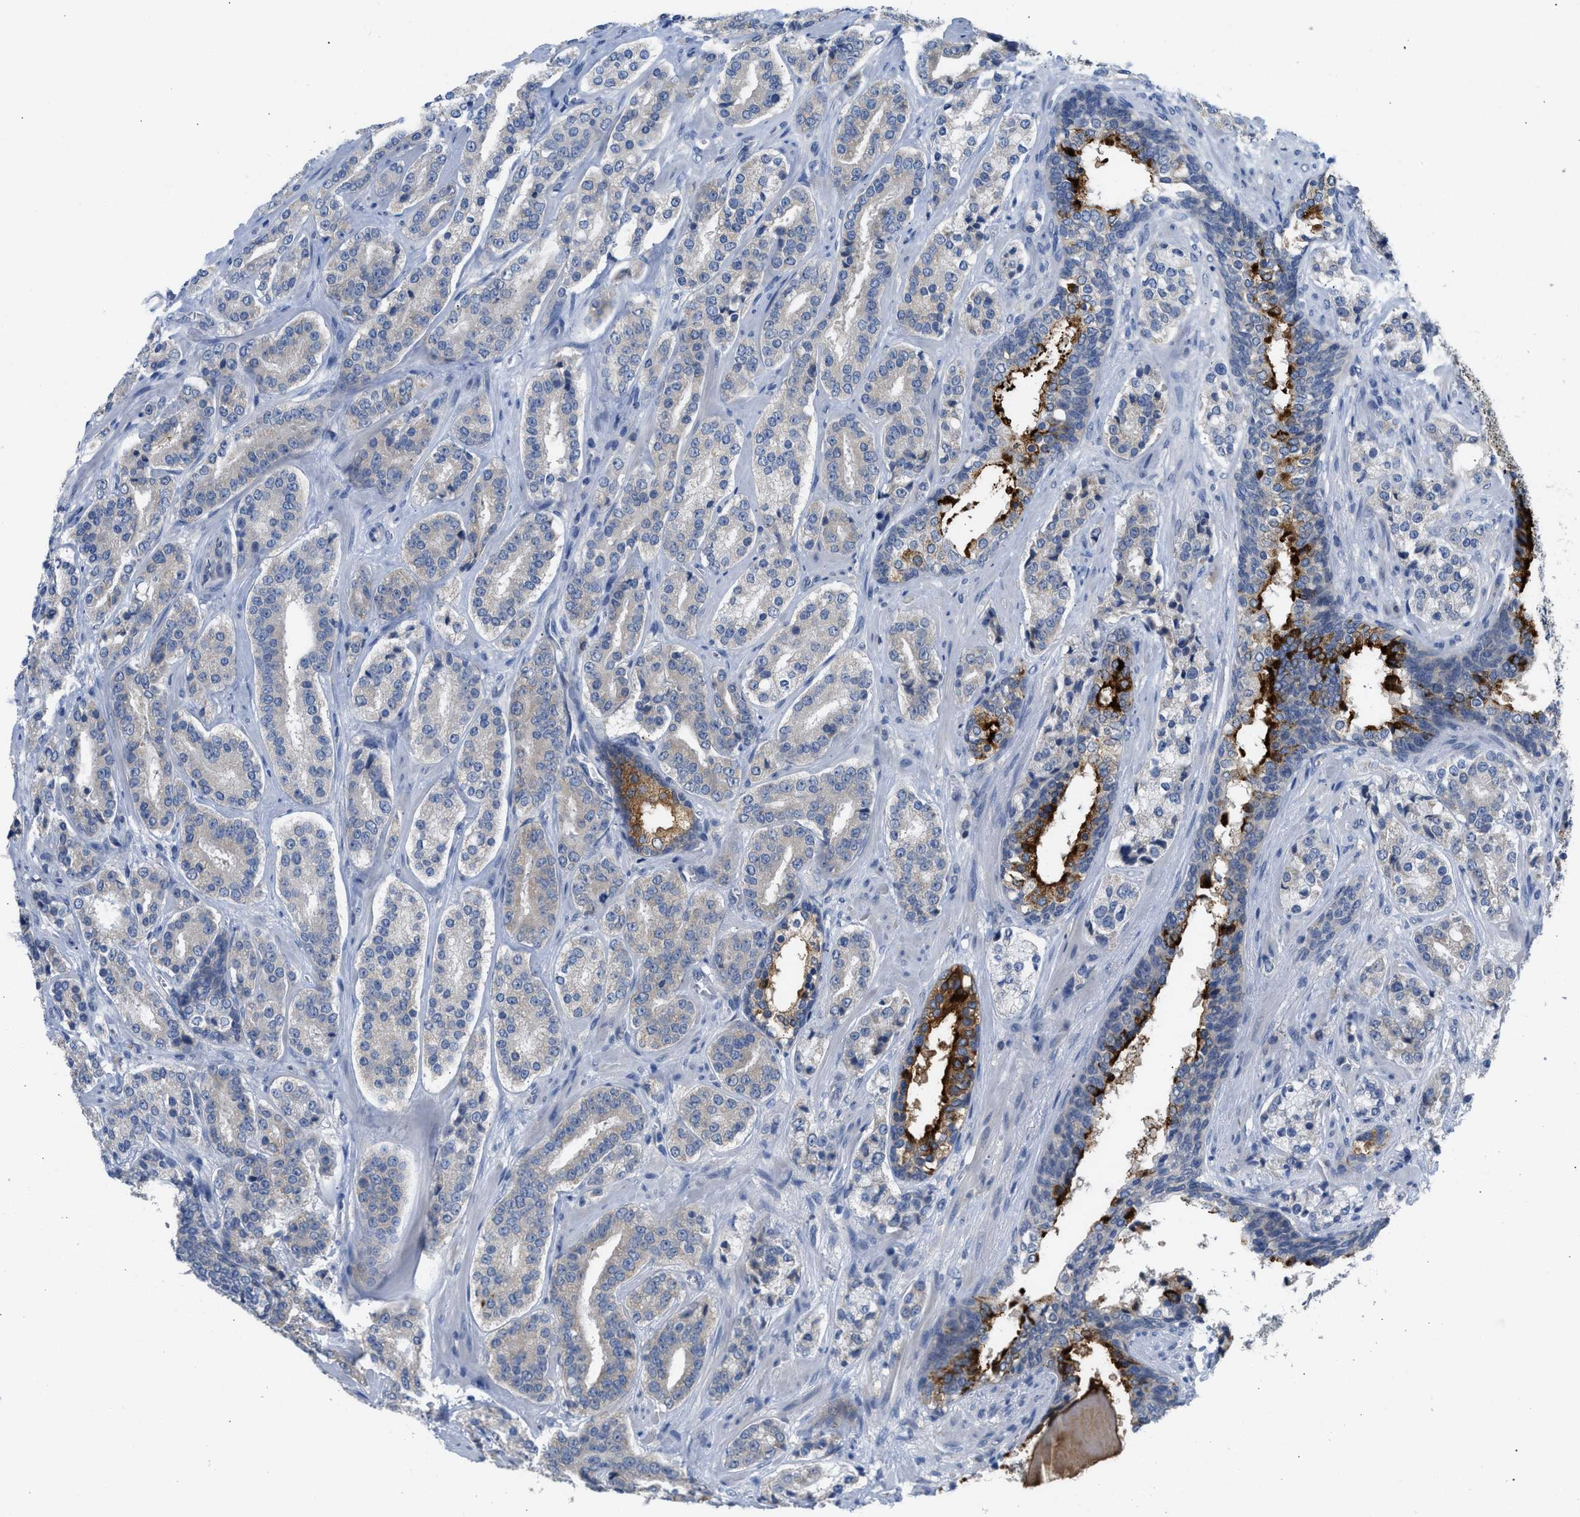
{"staining": {"intensity": "strong", "quantity": "<25%", "location": "cytoplasmic/membranous"}, "tissue": "prostate cancer", "cell_type": "Tumor cells", "image_type": "cancer", "snomed": [{"axis": "morphology", "description": "Adenocarcinoma, High grade"}, {"axis": "topography", "description": "Prostate"}], "caption": "Immunohistochemical staining of human high-grade adenocarcinoma (prostate) exhibits medium levels of strong cytoplasmic/membranous expression in about <25% of tumor cells.", "gene": "RHBDF2", "patient": {"sex": "male", "age": 60}}